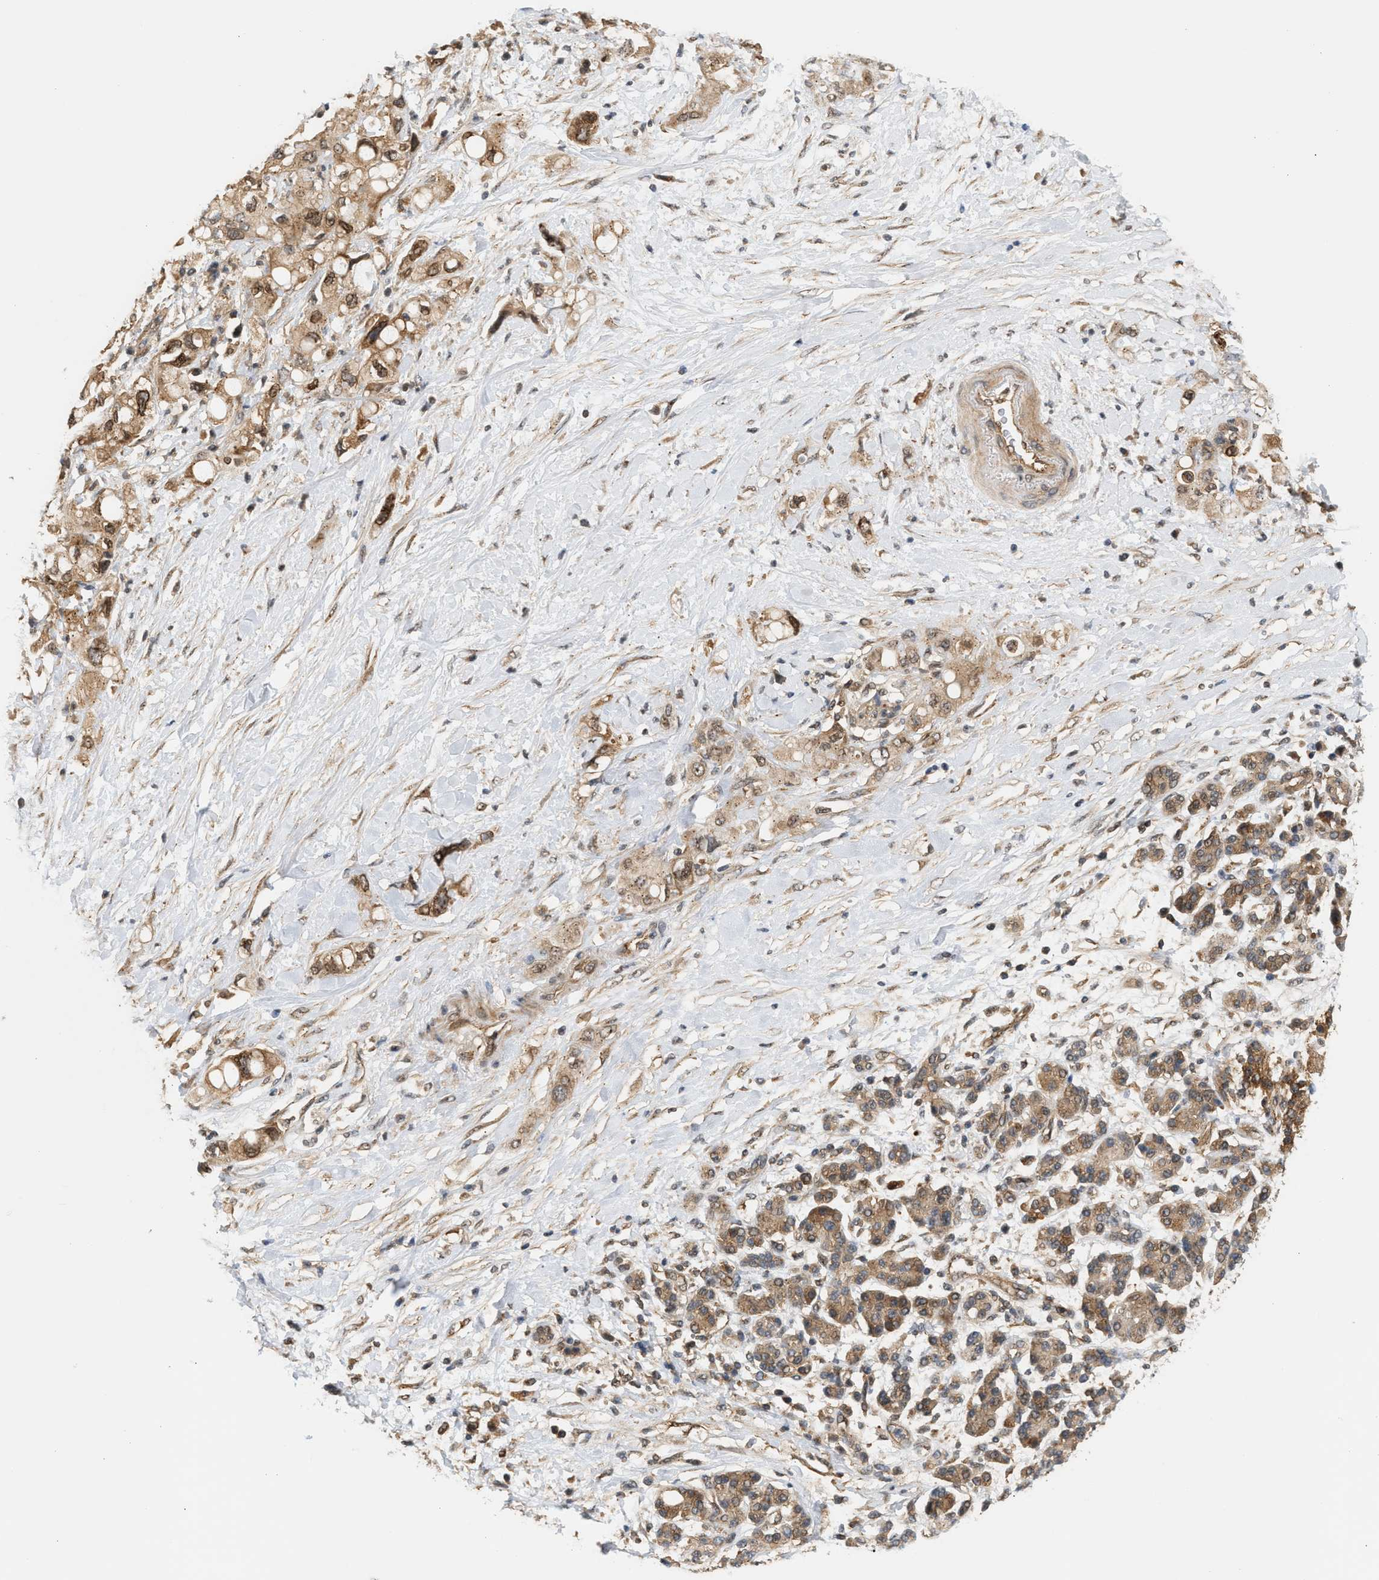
{"staining": {"intensity": "moderate", "quantity": ">75%", "location": "cytoplasmic/membranous"}, "tissue": "pancreatic cancer", "cell_type": "Tumor cells", "image_type": "cancer", "snomed": [{"axis": "morphology", "description": "Adenocarcinoma, NOS"}, {"axis": "topography", "description": "Pancreas"}], "caption": "High-power microscopy captured an immunohistochemistry (IHC) image of adenocarcinoma (pancreatic), revealing moderate cytoplasmic/membranous positivity in approximately >75% of tumor cells.", "gene": "MAP2K5", "patient": {"sex": "female", "age": 56}}